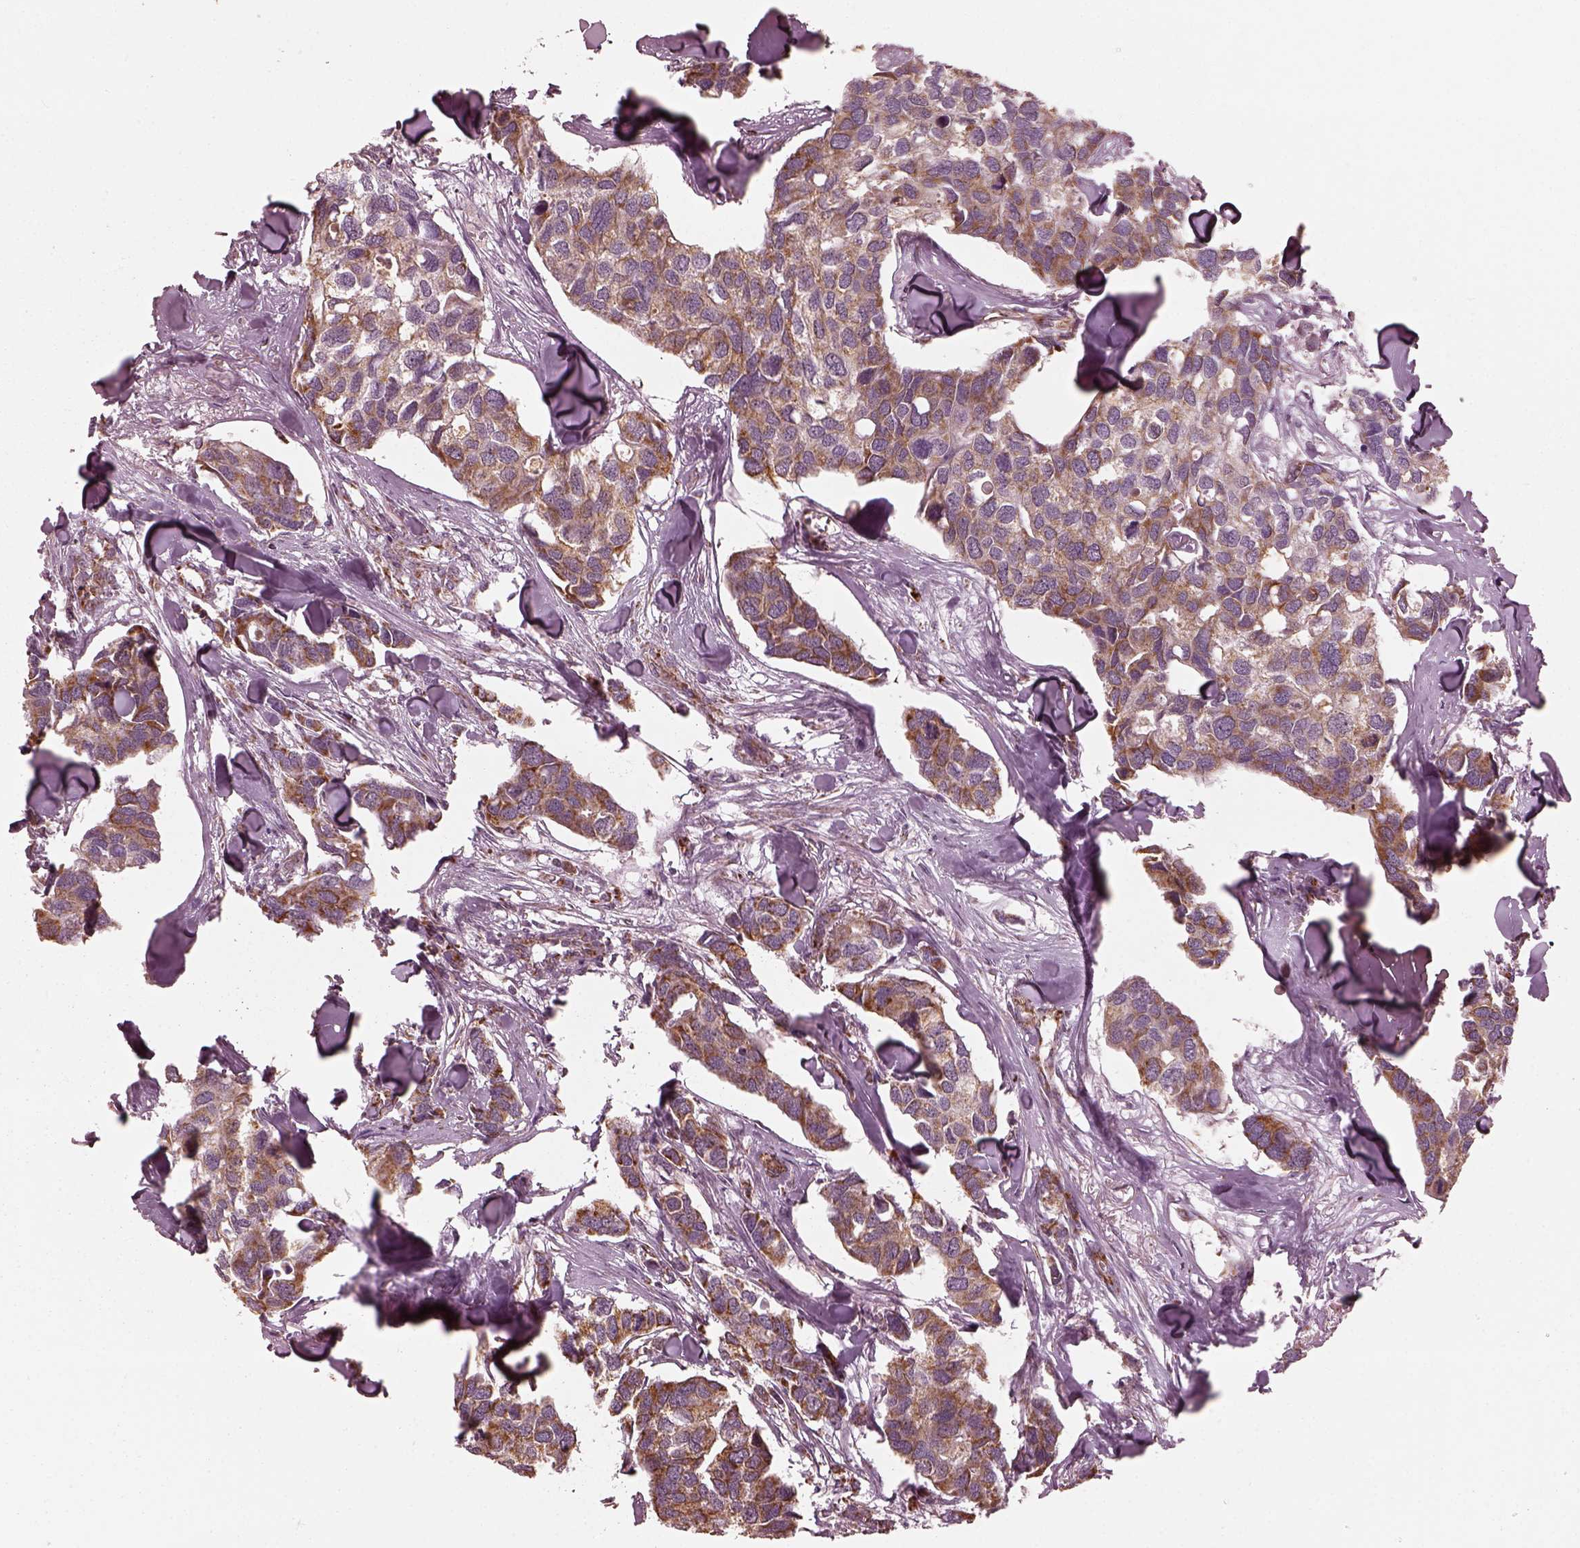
{"staining": {"intensity": "moderate", "quantity": "25%-75%", "location": "cytoplasmic/membranous"}, "tissue": "breast cancer", "cell_type": "Tumor cells", "image_type": "cancer", "snomed": [{"axis": "morphology", "description": "Duct carcinoma"}, {"axis": "topography", "description": "Breast"}], "caption": "A medium amount of moderate cytoplasmic/membranous staining is identified in approximately 25%-75% of tumor cells in invasive ductal carcinoma (breast) tissue.", "gene": "NDUFB10", "patient": {"sex": "female", "age": 83}}